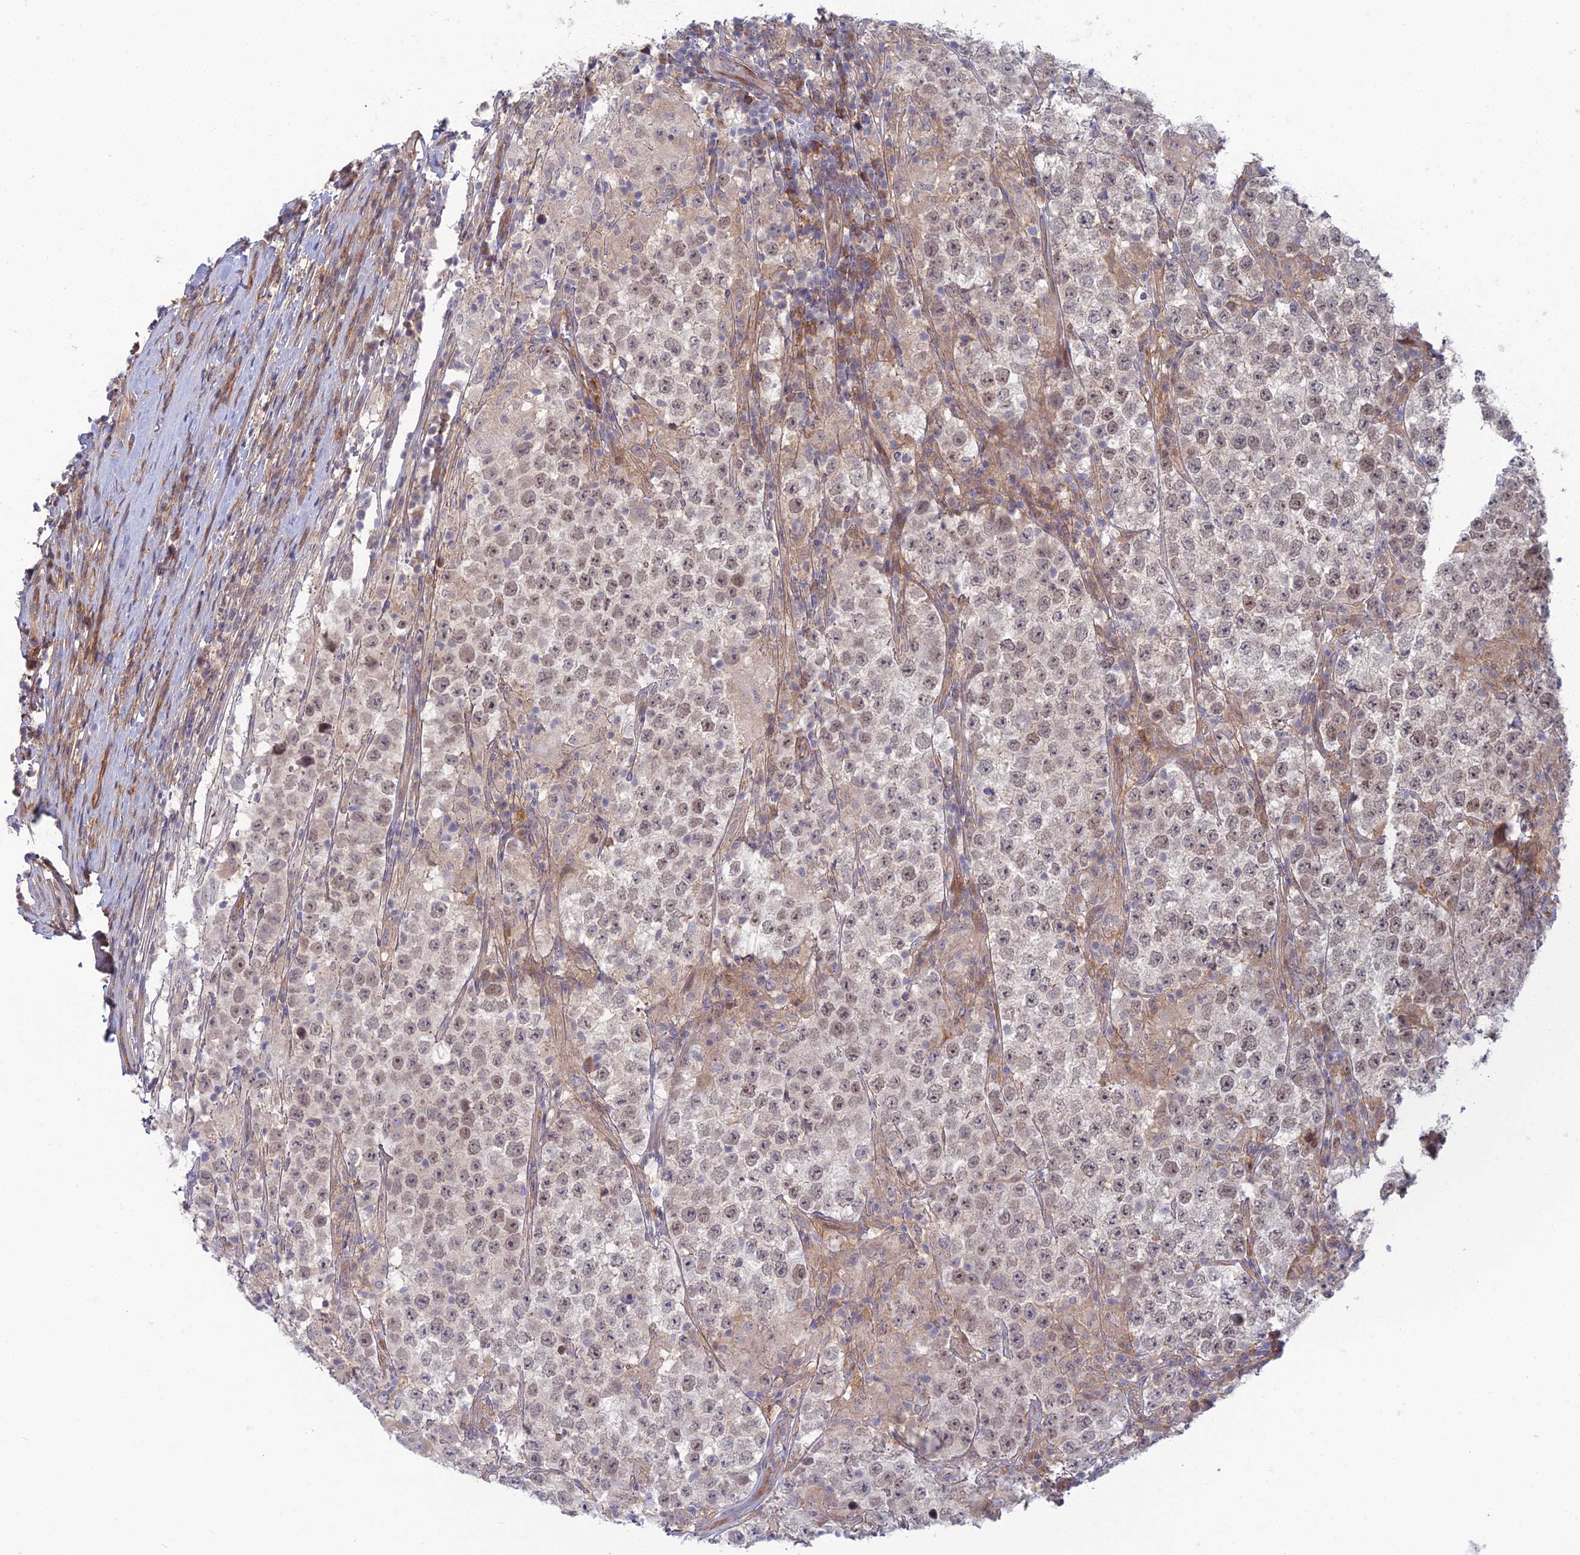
{"staining": {"intensity": "moderate", "quantity": "<25%", "location": "nuclear"}, "tissue": "testis cancer", "cell_type": "Tumor cells", "image_type": "cancer", "snomed": [{"axis": "morphology", "description": "Normal tissue, NOS"}, {"axis": "morphology", "description": "Urothelial carcinoma, High grade"}, {"axis": "morphology", "description": "Seminoma, NOS"}, {"axis": "morphology", "description": "Carcinoma, Embryonal, NOS"}, {"axis": "topography", "description": "Urinary bladder"}, {"axis": "topography", "description": "Testis"}], "caption": "Moderate nuclear expression for a protein is present in approximately <25% of tumor cells of testis seminoma using immunohistochemistry (IHC).", "gene": "ABHD1", "patient": {"sex": "male", "age": 41}}